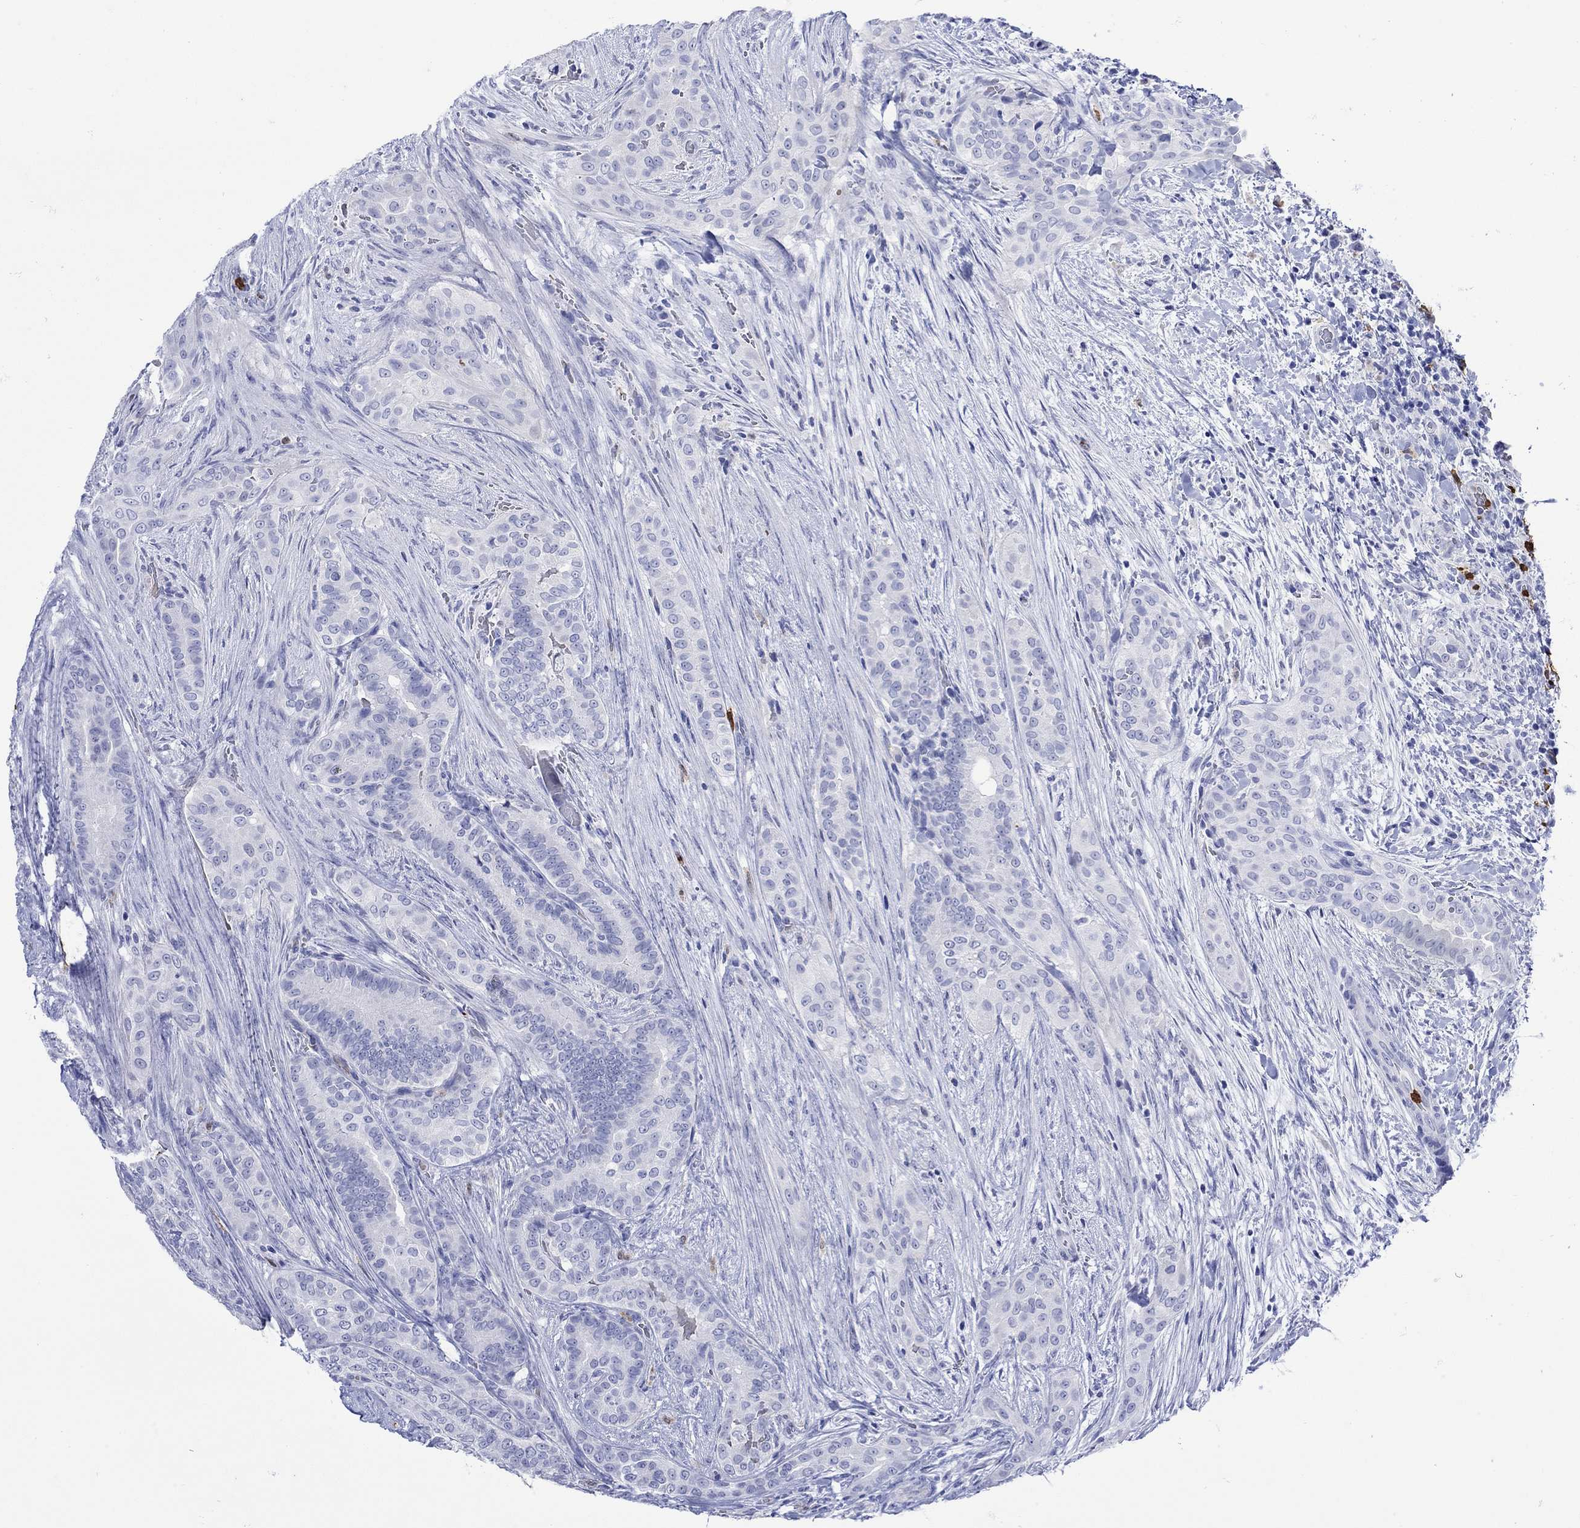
{"staining": {"intensity": "negative", "quantity": "none", "location": "none"}, "tissue": "thyroid cancer", "cell_type": "Tumor cells", "image_type": "cancer", "snomed": [{"axis": "morphology", "description": "Papillary adenocarcinoma, NOS"}, {"axis": "topography", "description": "Thyroid gland"}], "caption": "An IHC micrograph of thyroid cancer is shown. There is no staining in tumor cells of thyroid cancer.", "gene": "LINGO3", "patient": {"sex": "male", "age": 61}}